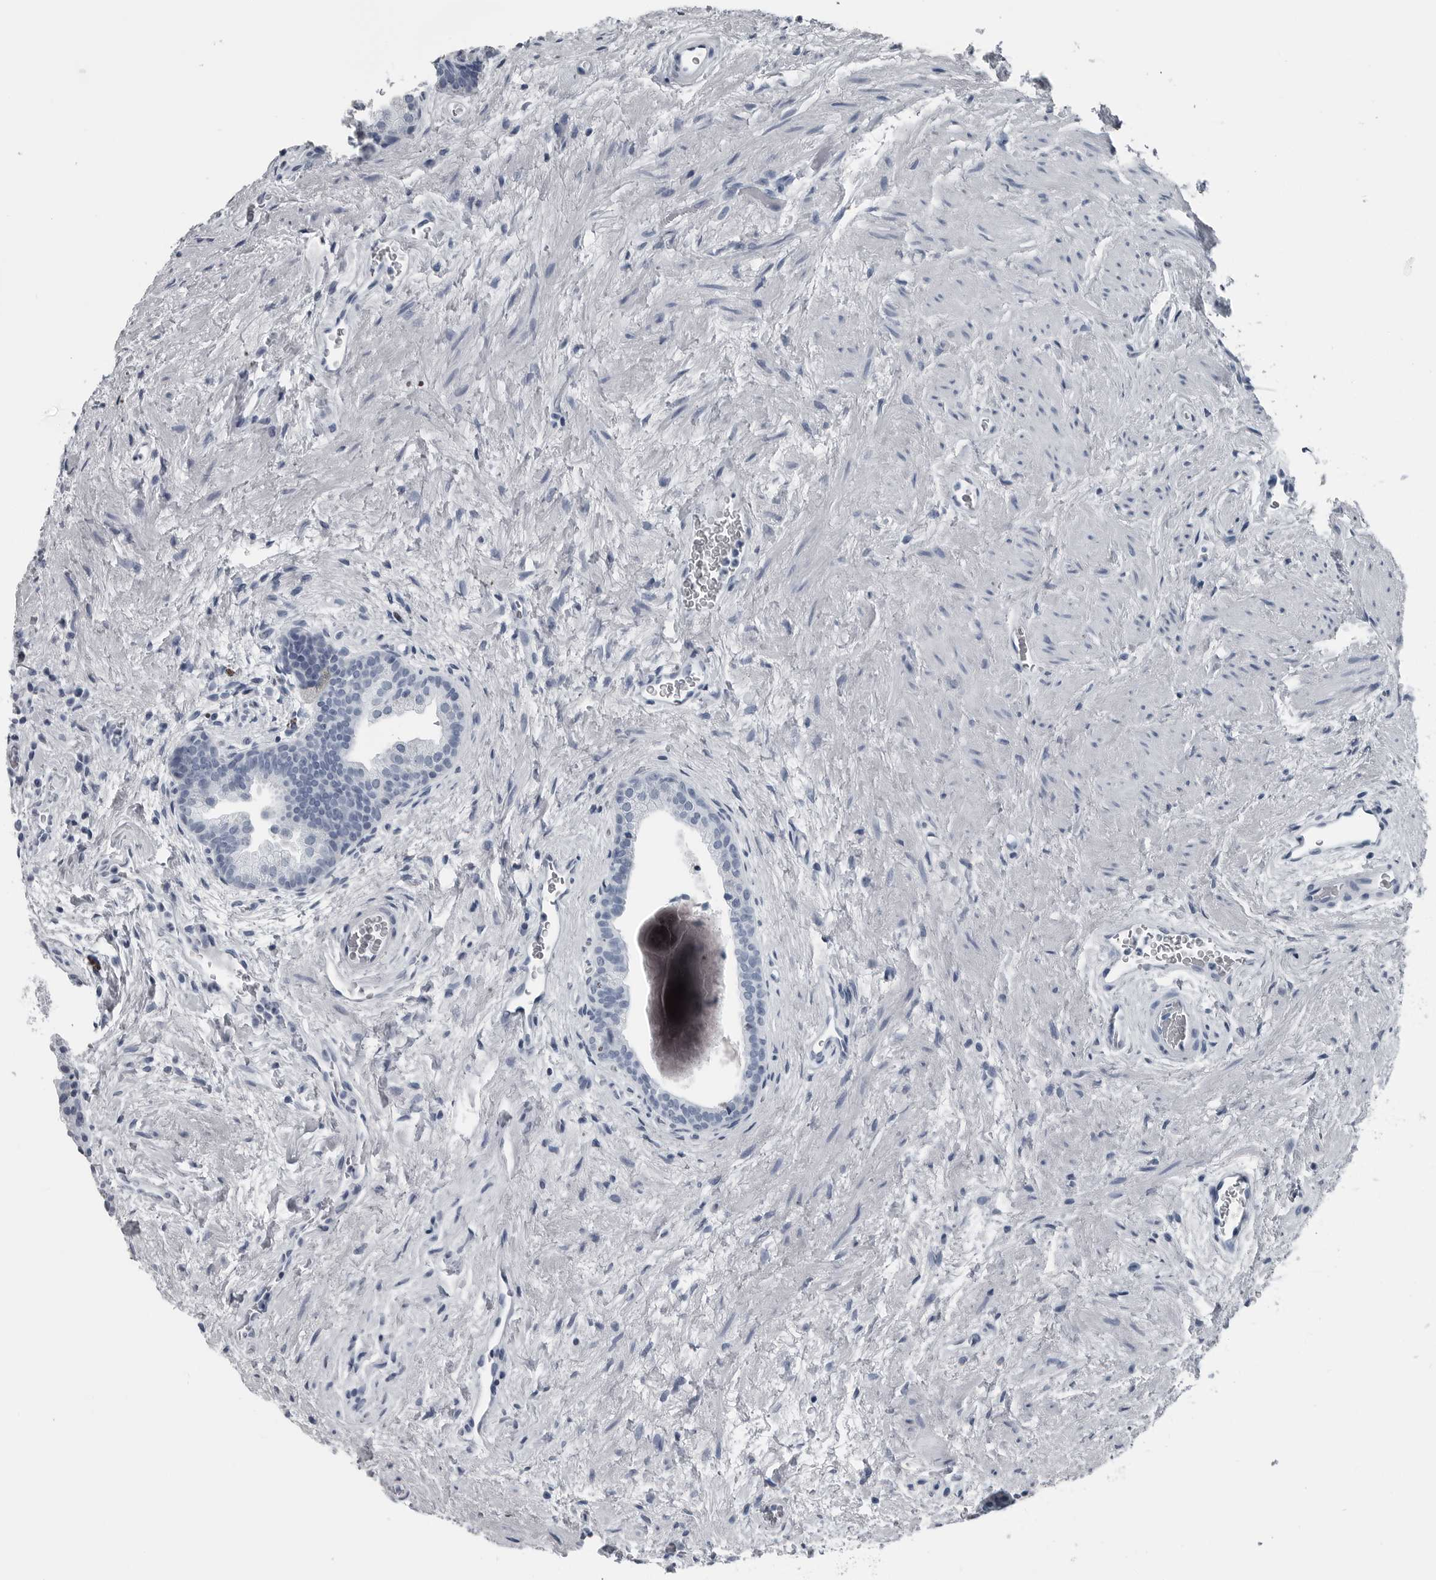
{"staining": {"intensity": "negative", "quantity": "none", "location": "none"}, "tissue": "prostate", "cell_type": "Glandular cells", "image_type": "normal", "snomed": [{"axis": "morphology", "description": "Normal tissue, NOS"}, {"axis": "topography", "description": "Prostate"}], "caption": "Histopathology image shows no significant protein positivity in glandular cells of normal prostate. Nuclei are stained in blue.", "gene": "SPINK1", "patient": {"sex": "male", "age": 48}}